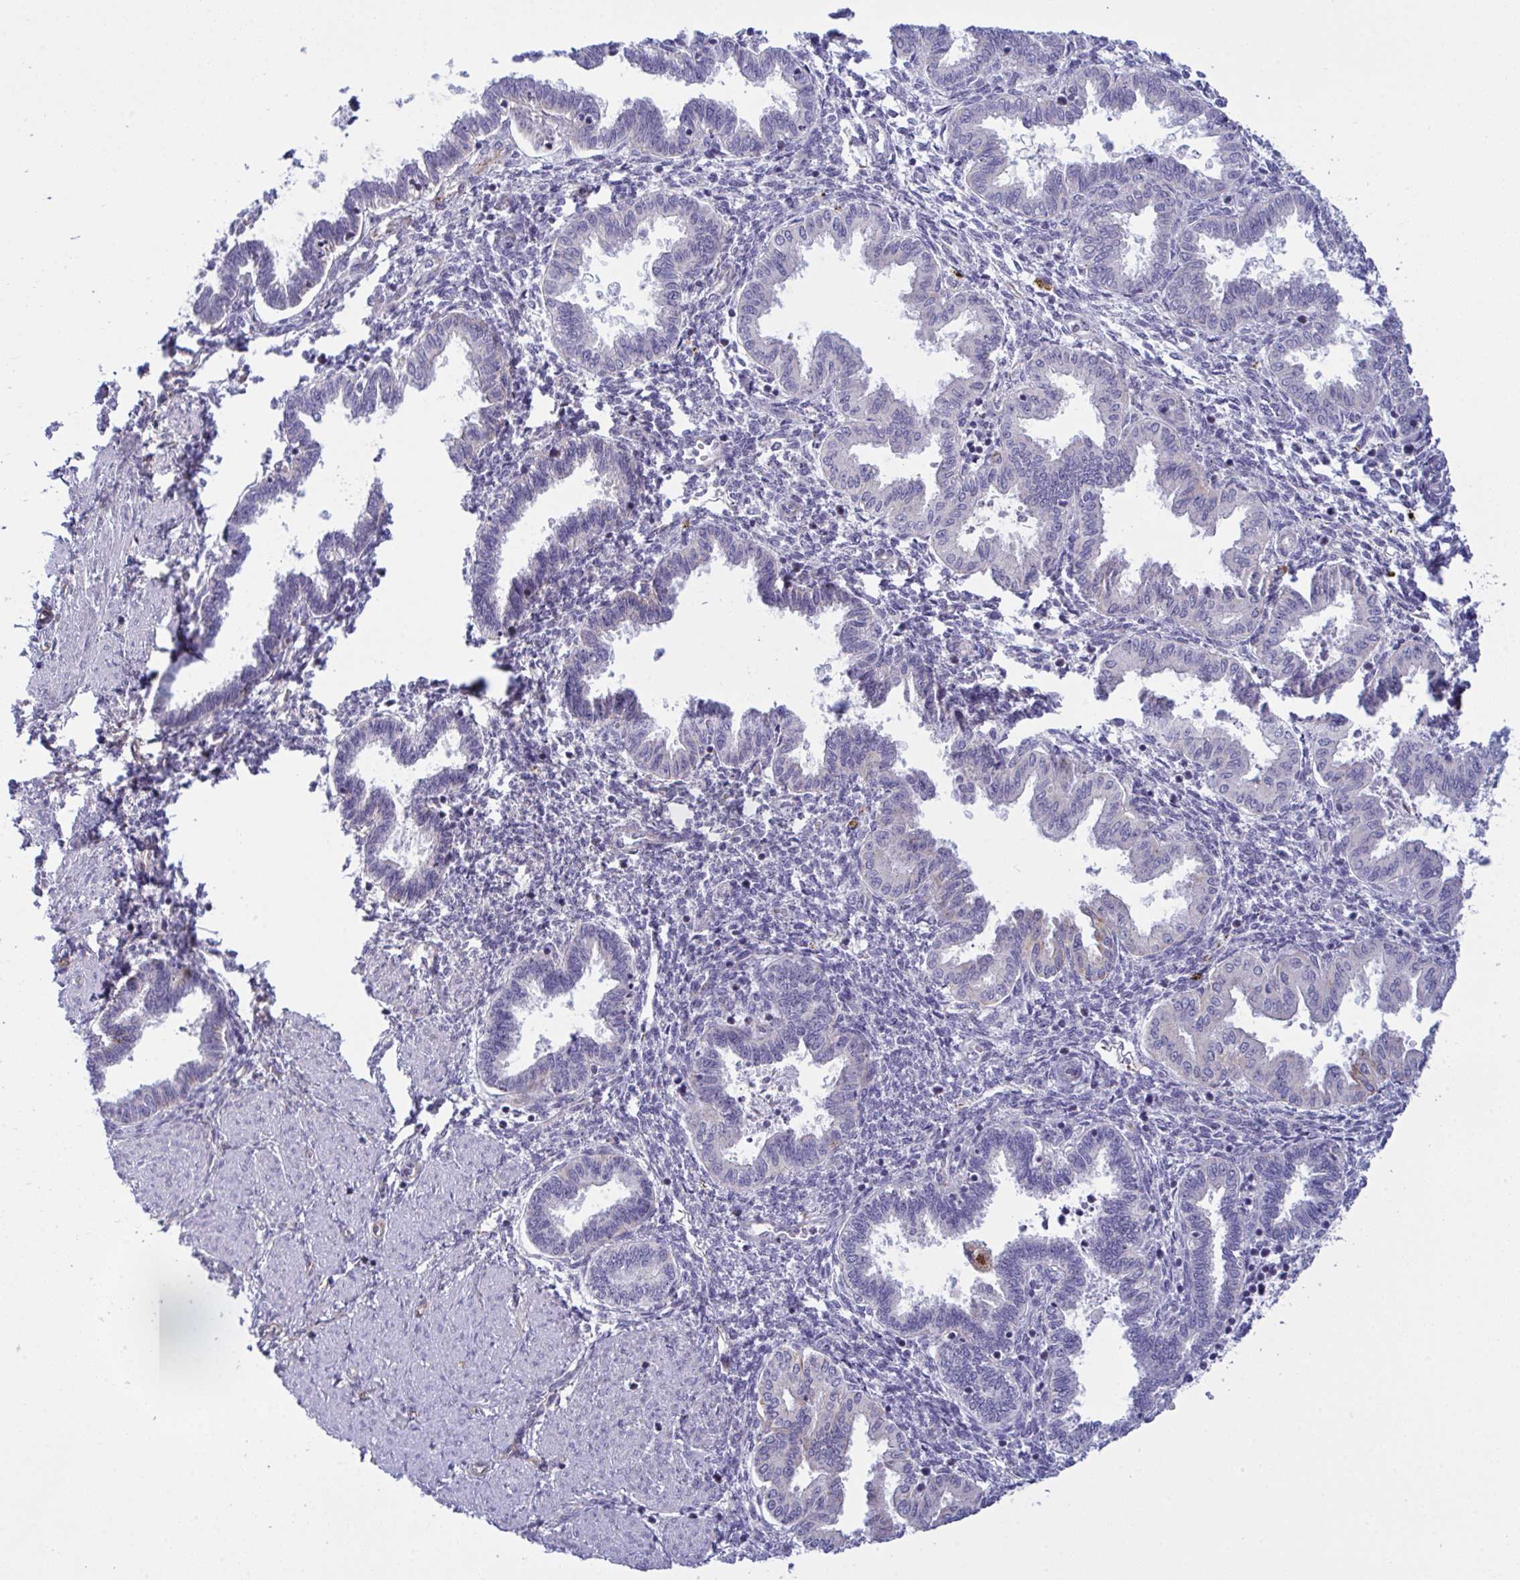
{"staining": {"intensity": "negative", "quantity": "none", "location": "none"}, "tissue": "endometrium", "cell_type": "Cells in endometrial stroma", "image_type": "normal", "snomed": [{"axis": "morphology", "description": "Normal tissue, NOS"}, {"axis": "topography", "description": "Endometrium"}], "caption": "Immunohistochemistry micrograph of normal endometrium: human endometrium stained with DAB (3,3'-diaminobenzidine) reveals no significant protein staining in cells in endometrial stroma.", "gene": "DCBLD1", "patient": {"sex": "female", "age": 33}}